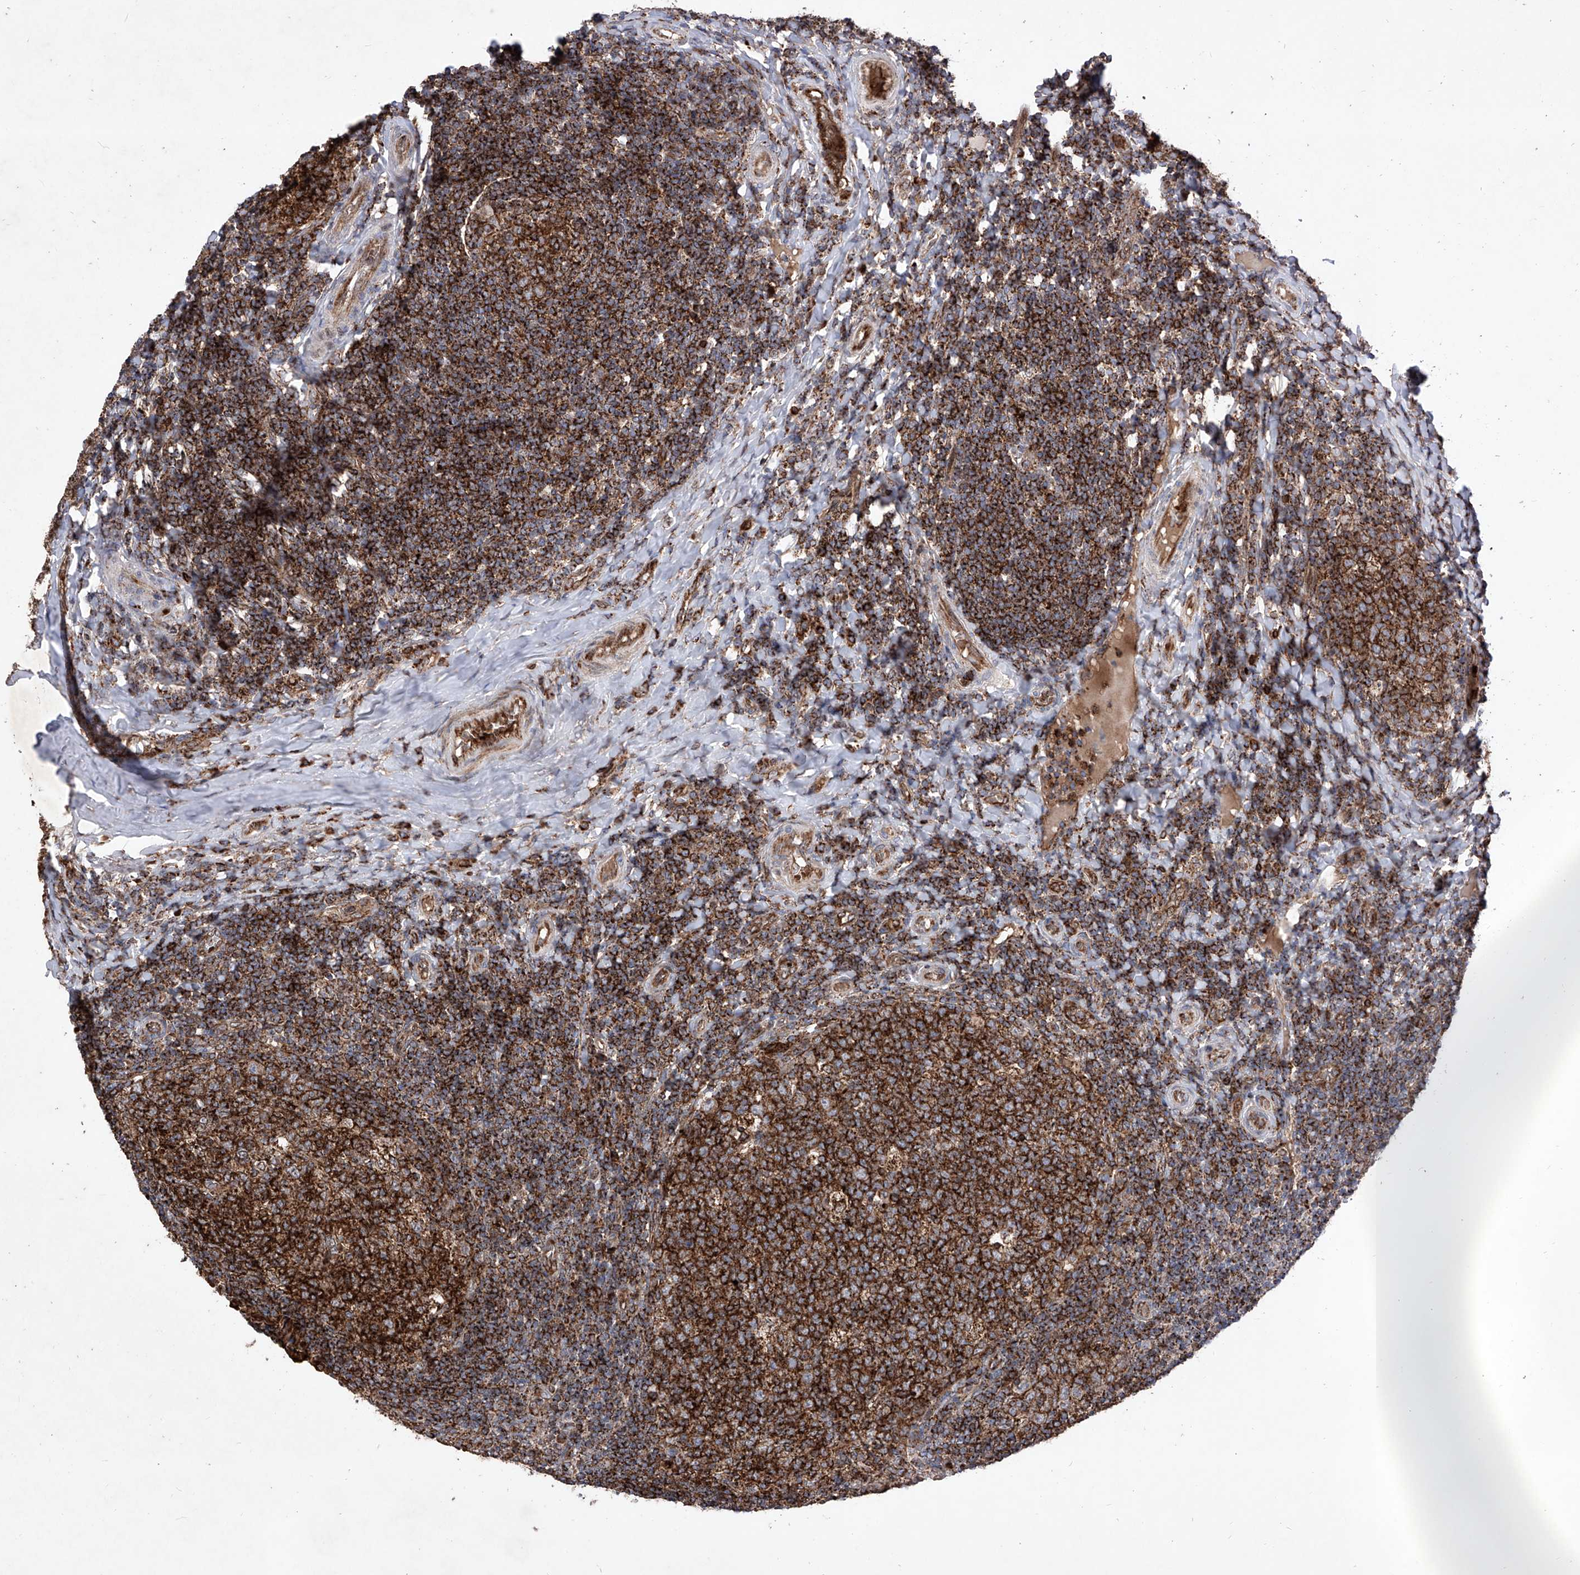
{"staining": {"intensity": "strong", "quantity": "25%-75%", "location": "cytoplasmic/membranous"}, "tissue": "tonsil", "cell_type": "Germinal center cells", "image_type": "normal", "snomed": [{"axis": "morphology", "description": "Normal tissue, NOS"}, {"axis": "topography", "description": "Tonsil"}], "caption": "Immunohistochemistry (IHC) of unremarkable human tonsil reveals high levels of strong cytoplasmic/membranous expression in about 25%-75% of germinal center cells.", "gene": "SEMA6A", "patient": {"sex": "female", "age": 19}}